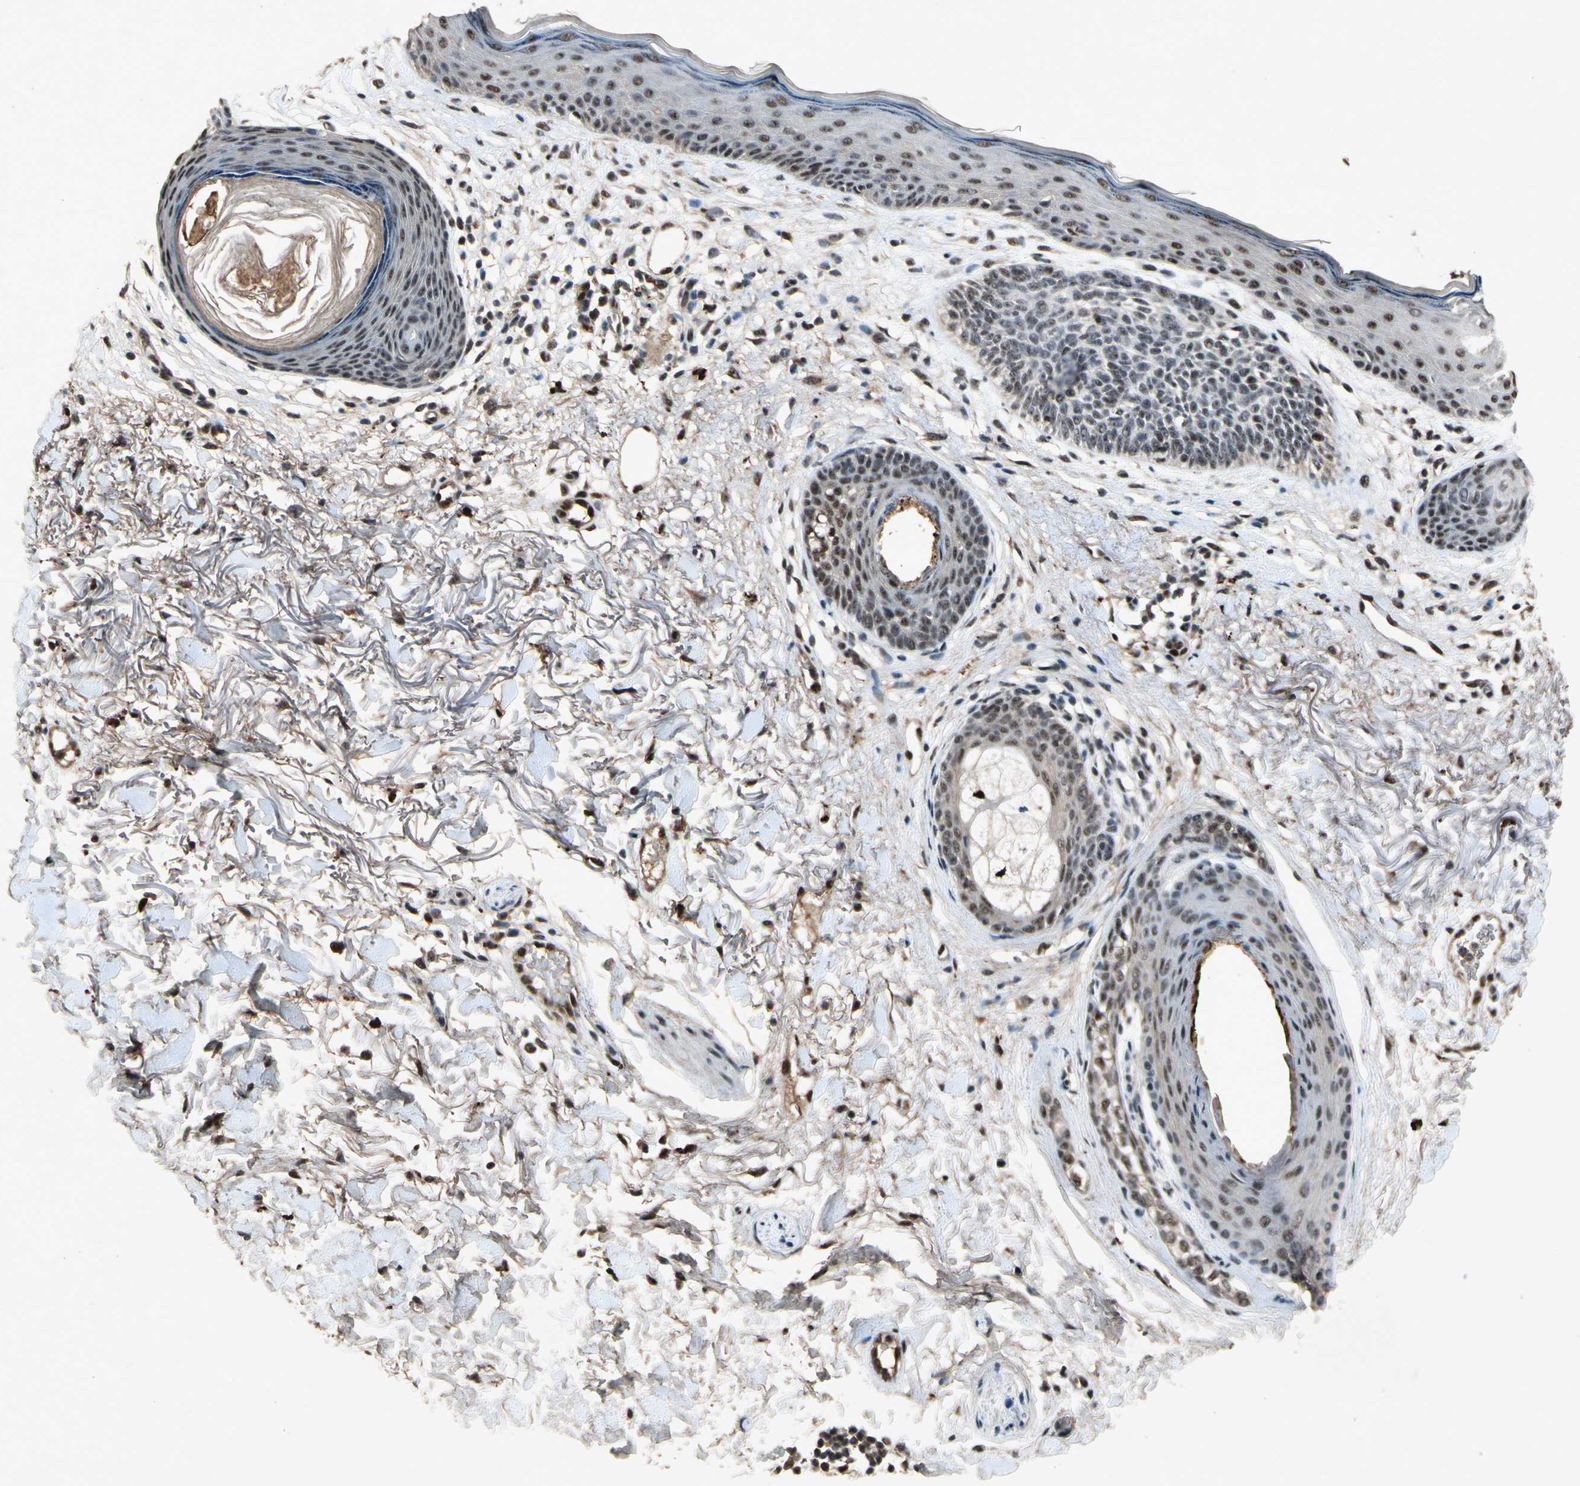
{"staining": {"intensity": "moderate", "quantity": ">75%", "location": "nuclear"}, "tissue": "skin cancer", "cell_type": "Tumor cells", "image_type": "cancer", "snomed": [{"axis": "morphology", "description": "Basal cell carcinoma"}, {"axis": "topography", "description": "Skin"}], "caption": "Protein staining of skin cancer tissue shows moderate nuclear positivity in approximately >75% of tumor cells.", "gene": "PML", "patient": {"sex": "female", "age": 70}}